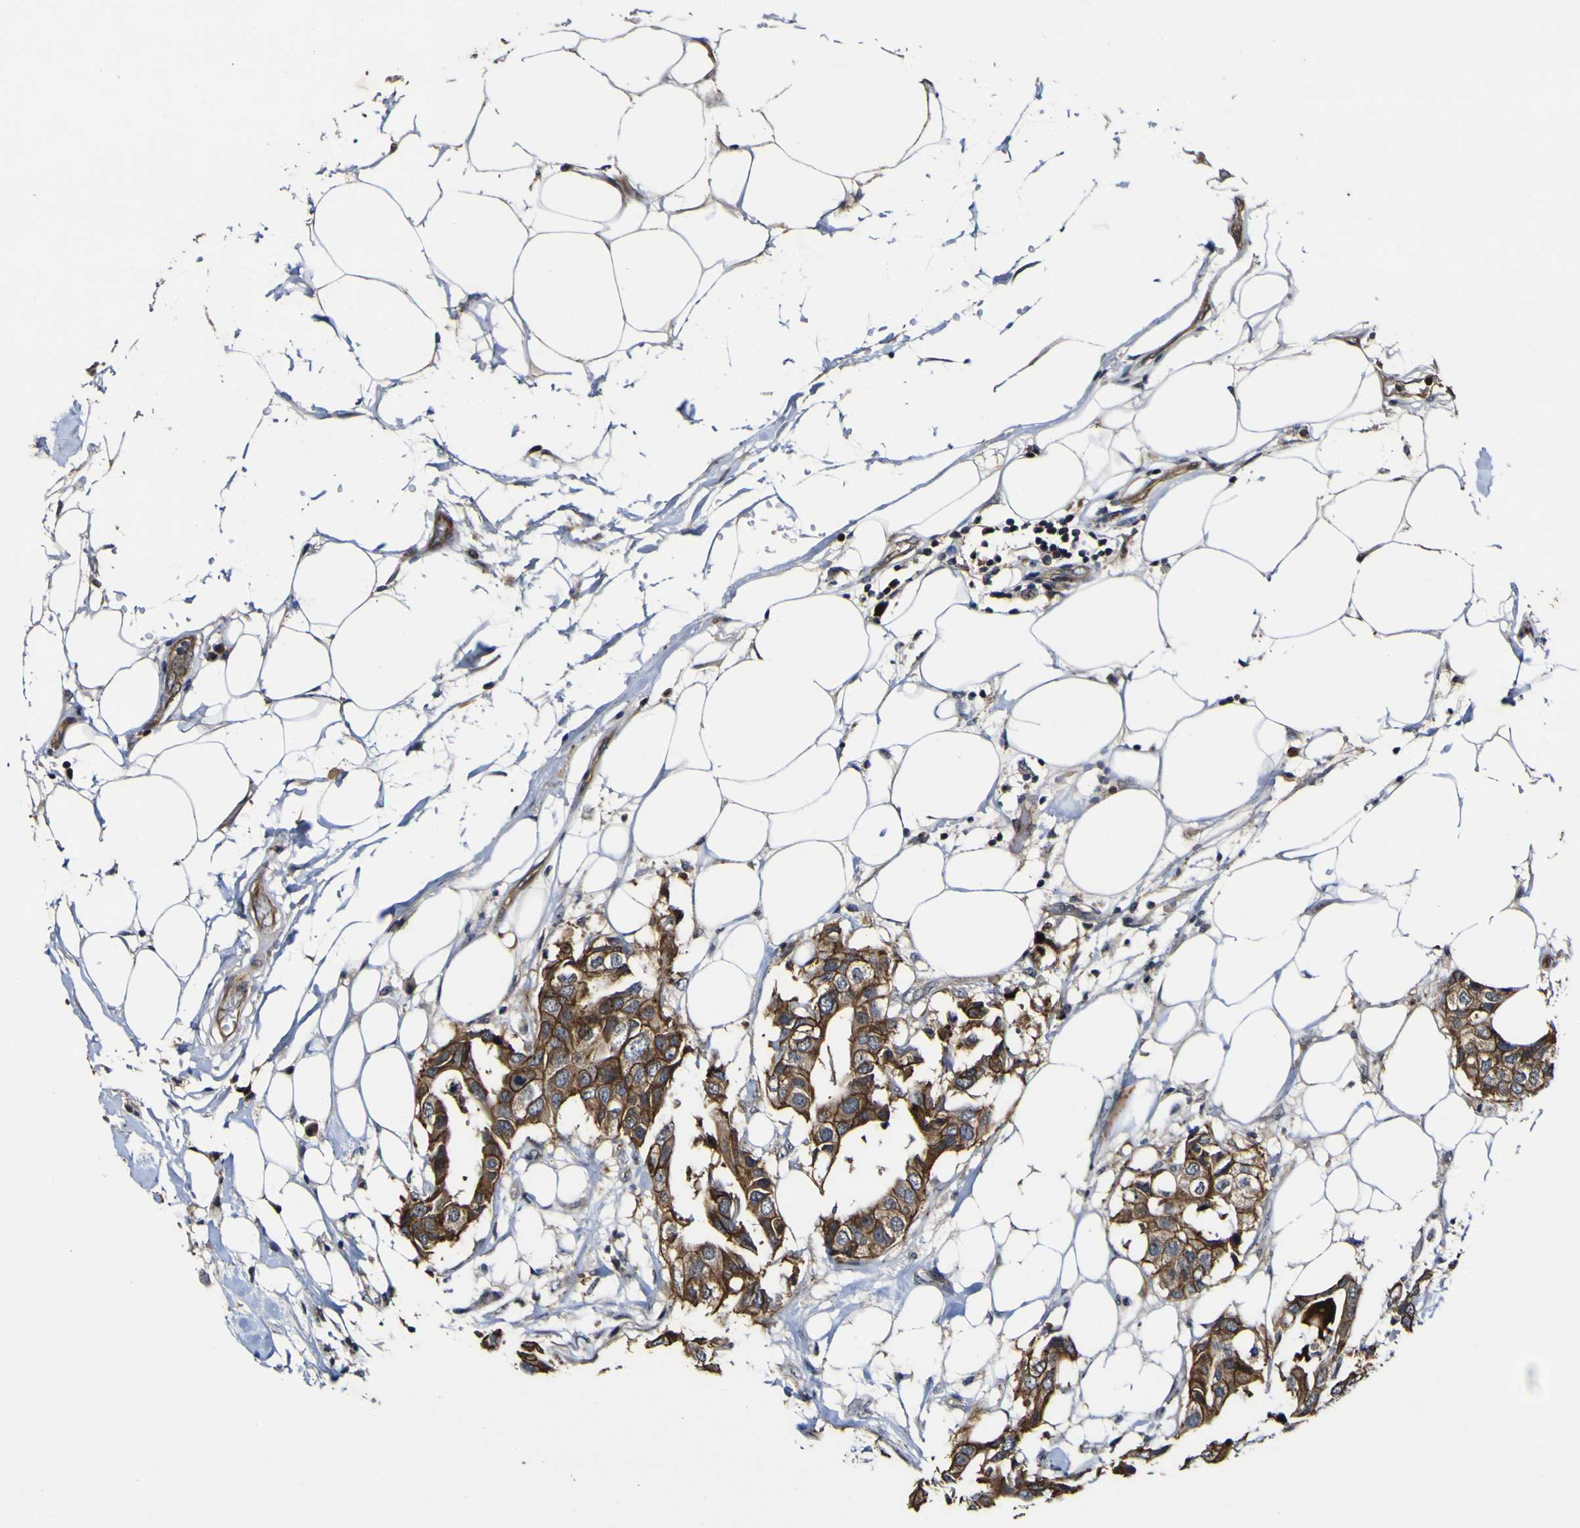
{"staining": {"intensity": "strong", "quantity": ">75%", "location": "cytoplasmic/membranous"}, "tissue": "breast cancer", "cell_type": "Tumor cells", "image_type": "cancer", "snomed": [{"axis": "morphology", "description": "Duct carcinoma"}, {"axis": "topography", "description": "Breast"}], "caption": "An image showing strong cytoplasmic/membranous expression in about >75% of tumor cells in breast intraductal carcinoma, as visualized by brown immunohistochemical staining.", "gene": "CCL2", "patient": {"sex": "female", "age": 40}}